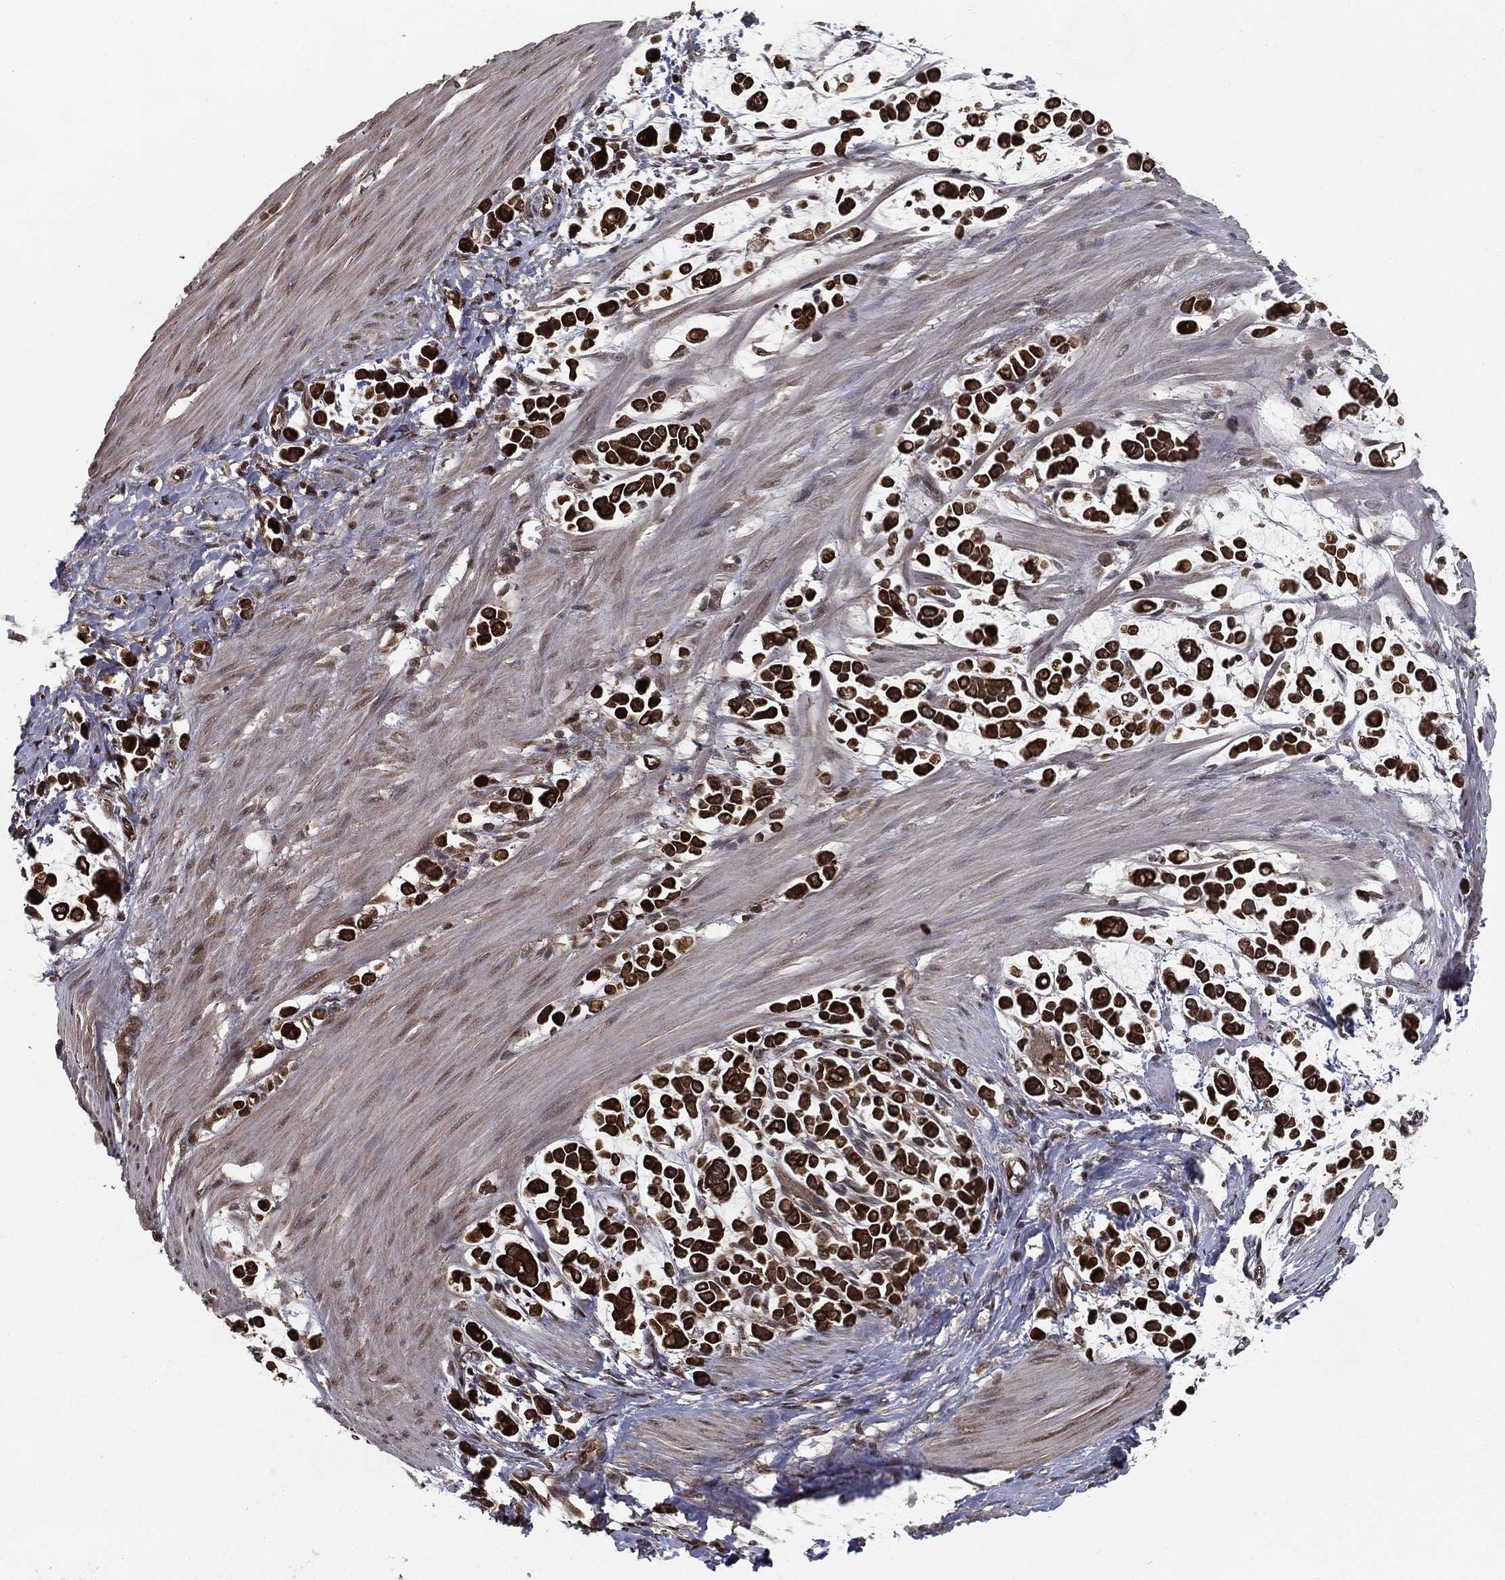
{"staining": {"intensity": "strong", "quantity": ">75%", "location": "cytoplasmic/membranous"}, "tissue": "stomach cancer", "cell_type": "Tumor cells", "image_type": "cancer", "snomed": [{"axis": "morphology", "description": "Adenocarcinoma, NOS"}, {"axis": "topography", "description": "Stomach"}], "caption": "An image showing strong cytoplasmic/membranous expression in approximately >75% of tumor cells in stomach adenocarcinoma, as visualized by brown immunohistochemical staining.", "gene": "SLC6A6", "patient": {"sex": "male", "age": 82}}